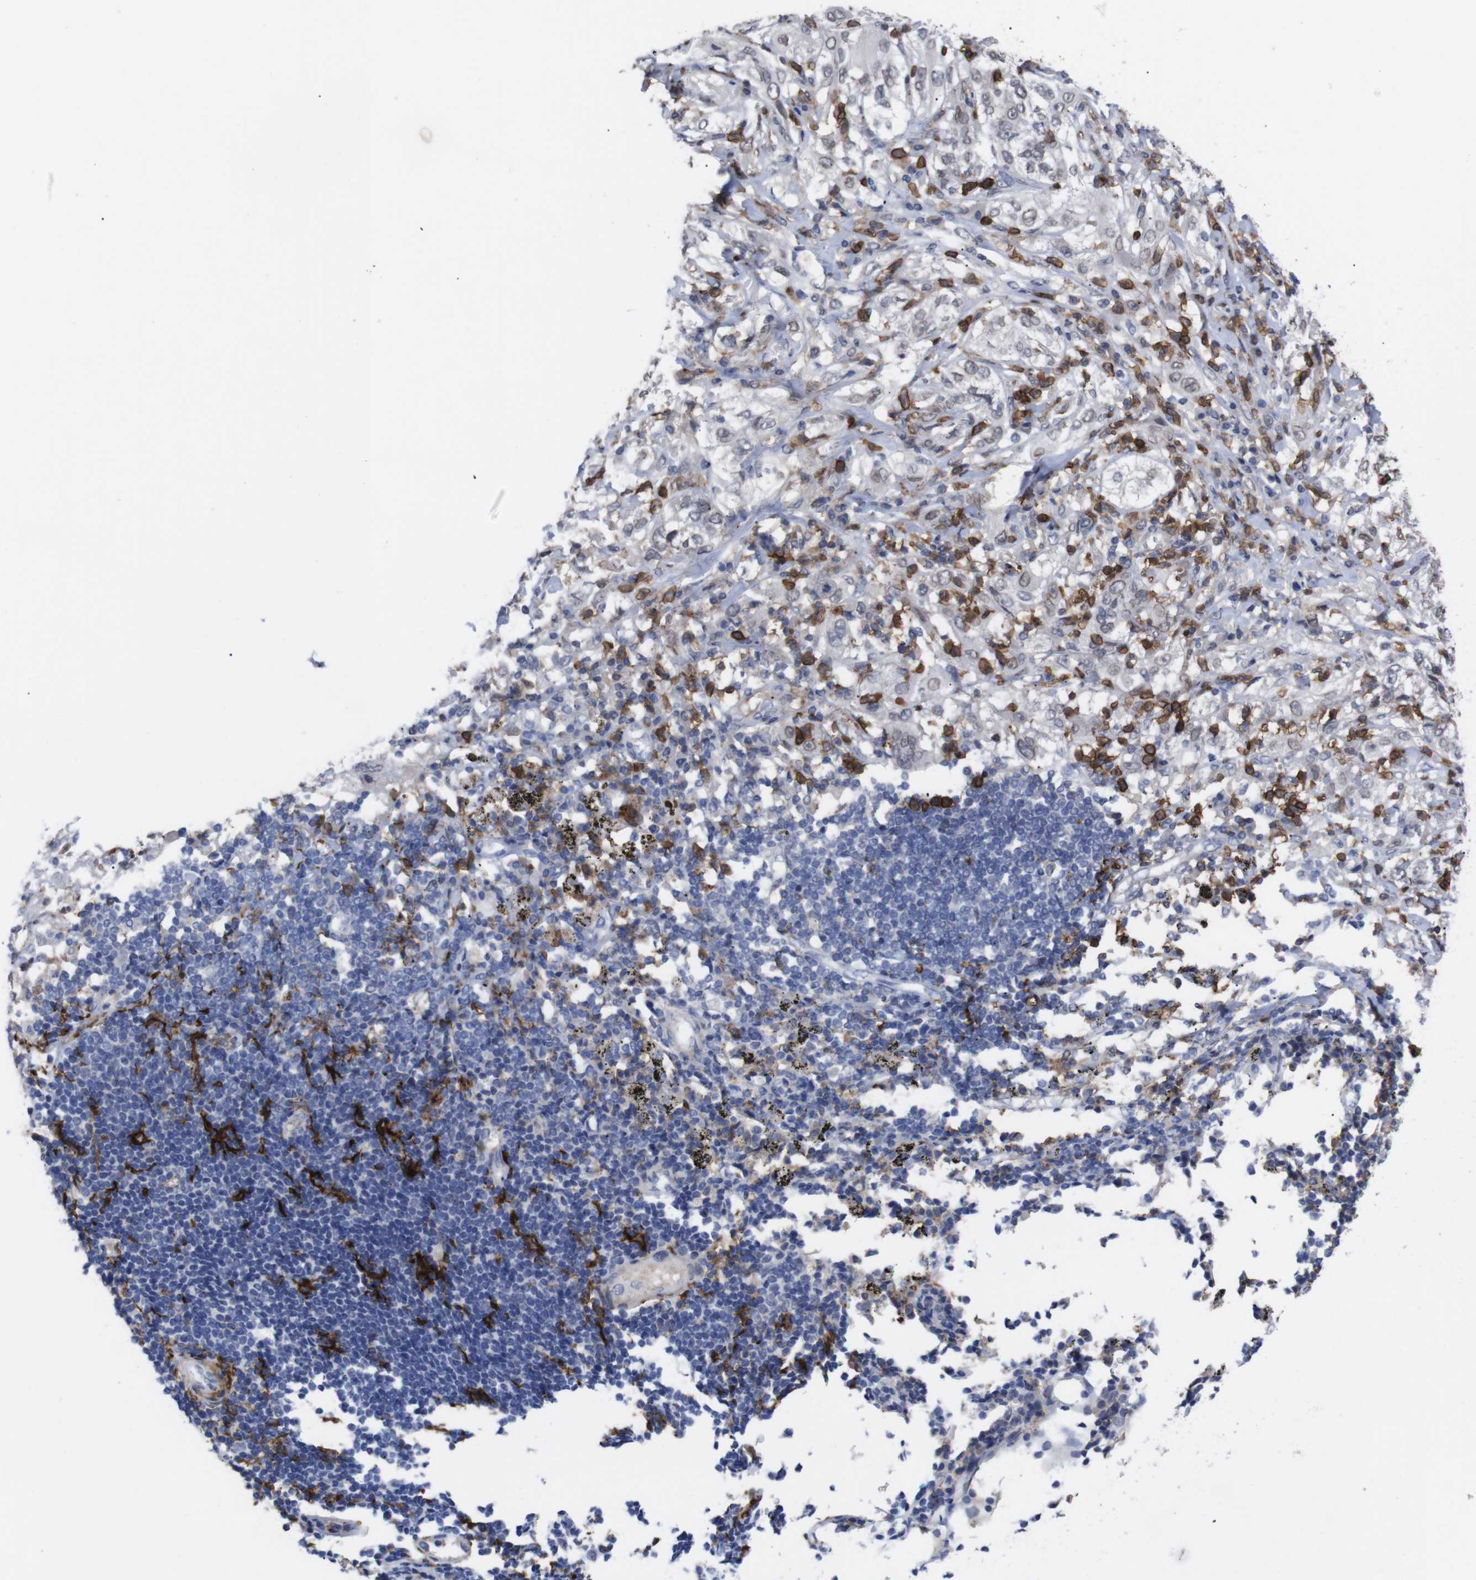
{"staining": {"intensity": "weak", "quantity": "<25%", "location": "nuclear"}, "tissue": "lung cancer", "cell_type": "Tumor cells", "image_type": "cancer", "snomed": [{"axis": "morphology", "description": "Inflammation, NOS"}, {"axis": "morphology", "description": "Squamous cell carcinoma, NOS"}, {"axis": "topography", "description": "Lymph node"}, {"axis": "topography", "description": "Soft tissue"}, {"axis": "topography", "description": "Lung"}], "caption": "The image shows no significant staining in tumor cells of lung cancer (squamous cell carcinoma).", "gene": "C5AR1", "patient": {"sex": "male", "age": 66}}